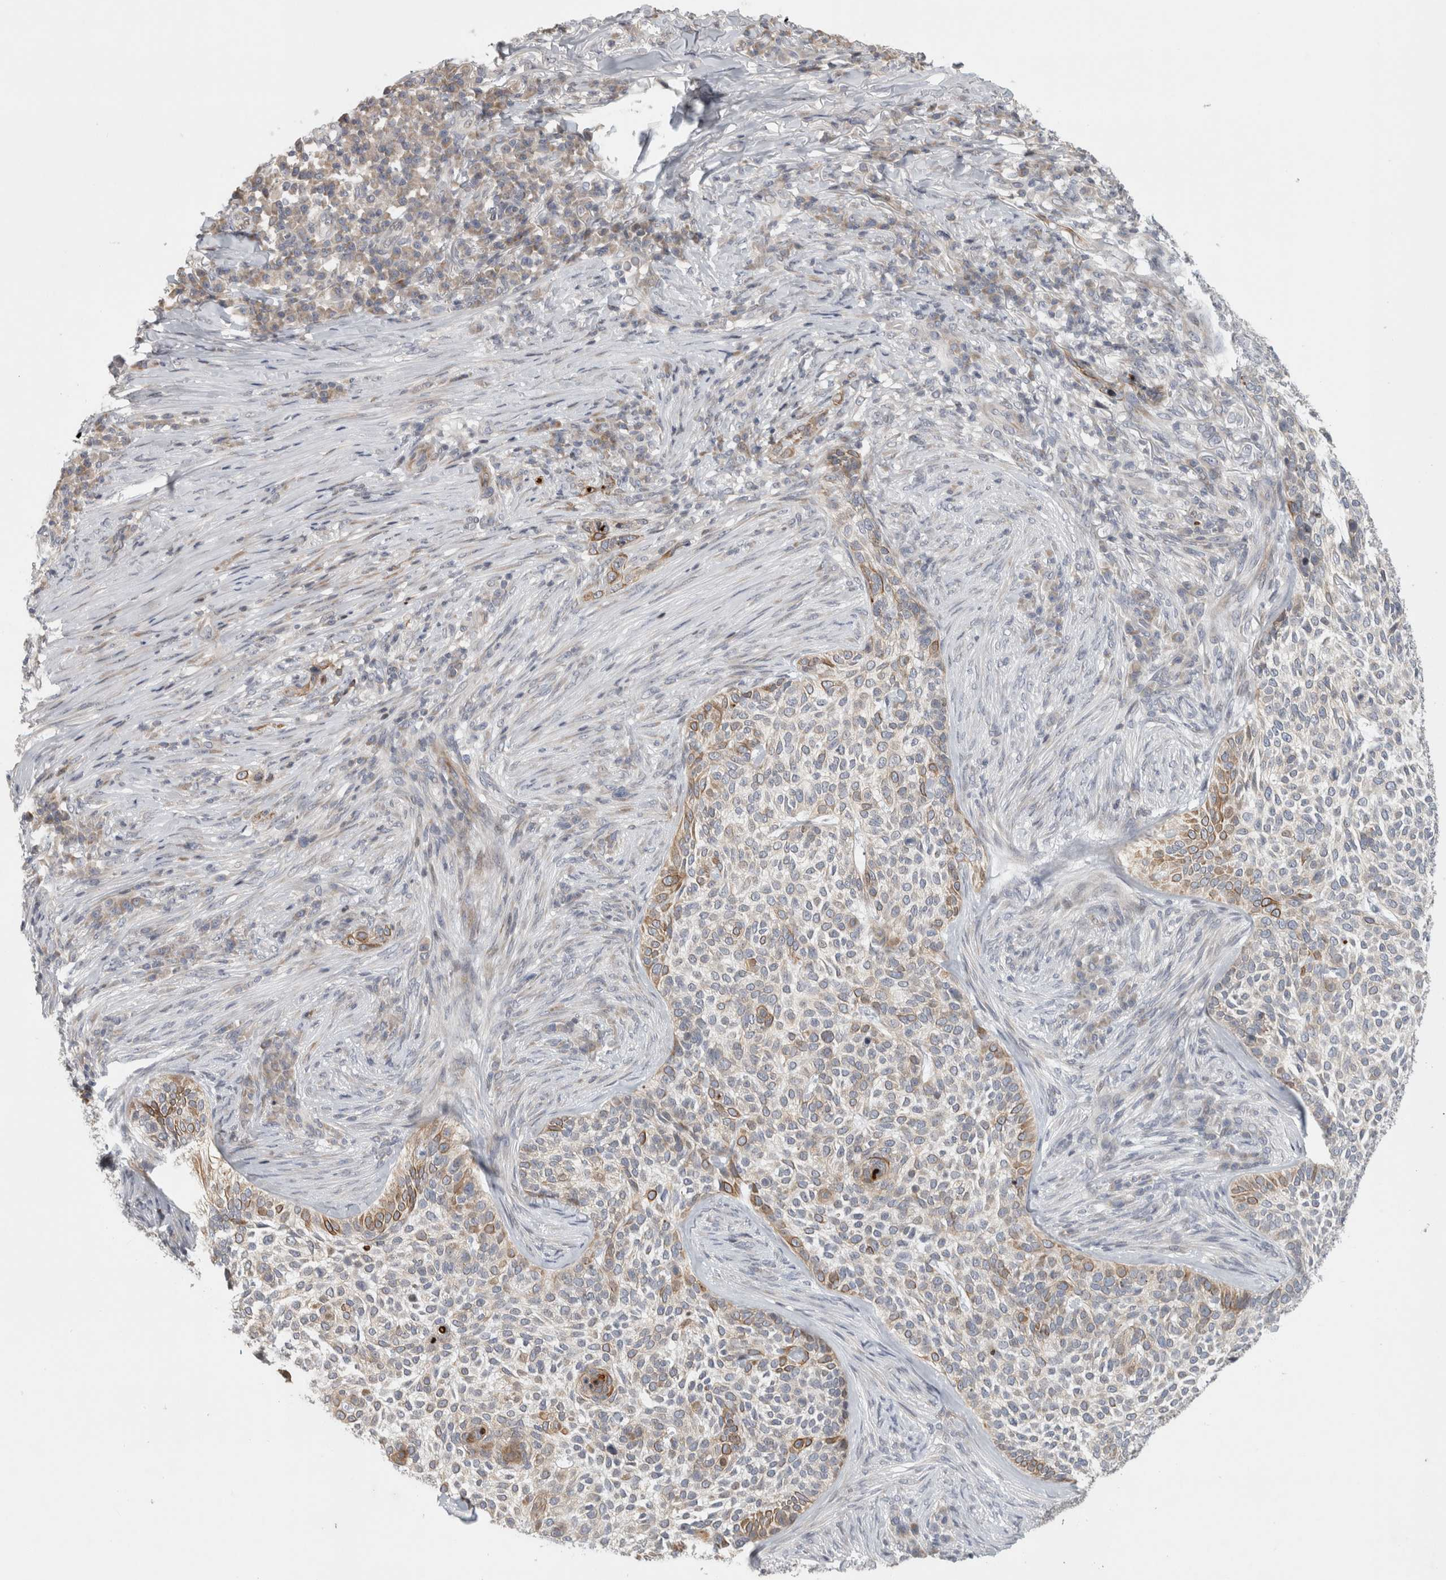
{"staining": {"intensity": "moderate", "quantity": "25%-75%", "location": "cytoplasmic/membranous"}, "tissue": "skin cancer", "cell_type": "Tumor cells", "image_type": "cancer", "snomed": [{"axis": "morphology", "description": "Basal cell carcinoma"}, {"axis": "topography", "description": "Skin"}], "caption": "Human skin basal cell carcinoma stained with a brown dye exhibits moderate cytoplasmic/membranous positive positivity in about 25%-75% of tumor cells.", "gene": "UTP25", "patient": {"sex": "female", "age": 64}}